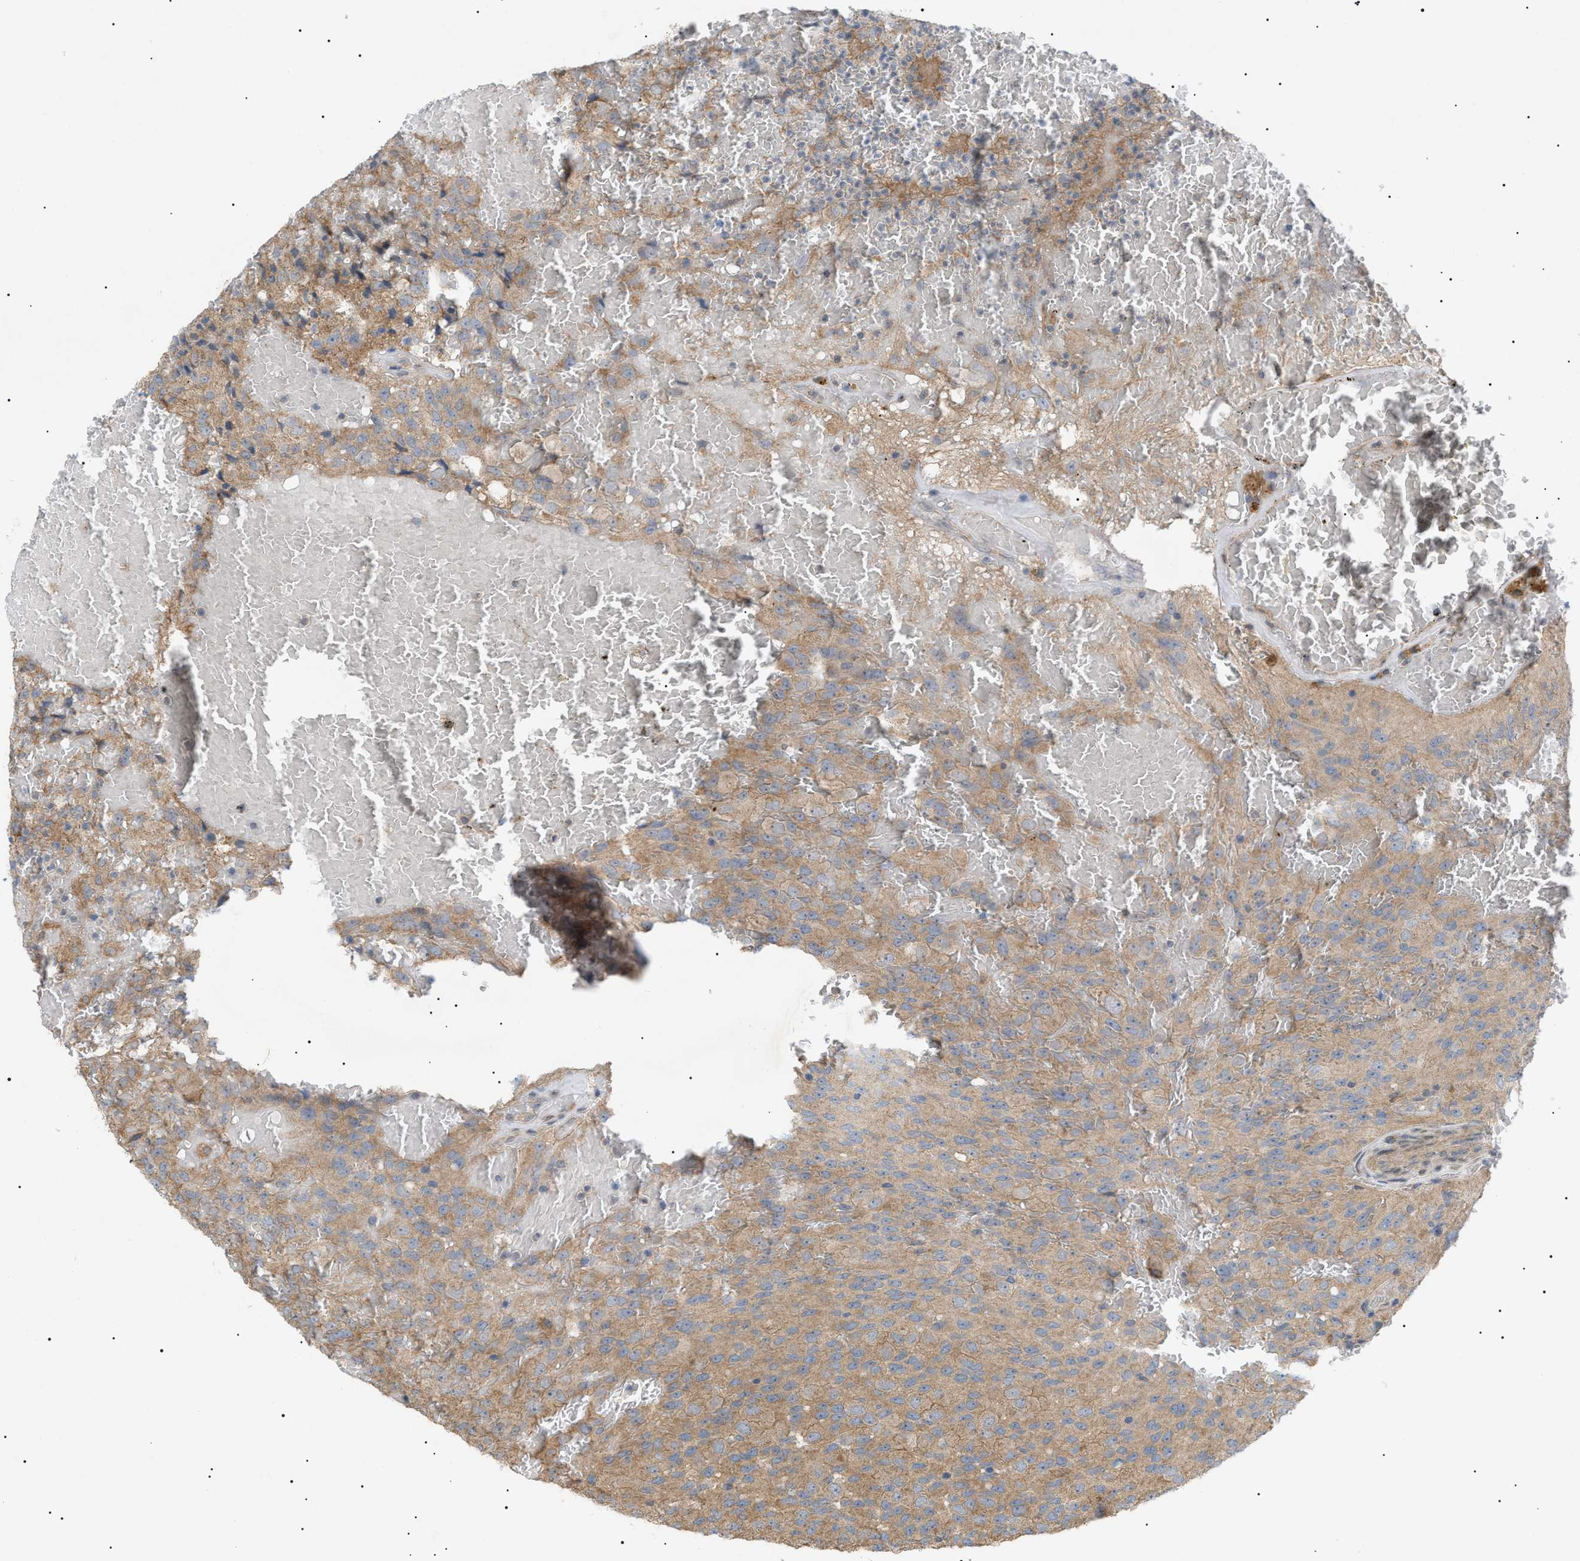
{"staining": {"intensity": "moderate", "quantity": ">75%", "location": "cytoplasmic/membranous"}, "tissue": "glioma", "cell_type": "Tumor cells", "image_type": "cancer", "snomed": [{"axis": "morphology", "description": "Glioma, malignant, High grade"}, {"axis": "topography", "description": "Brain"}], "caption": "The micrograph shows a brown stain indicating the presence of a protein in the cytoplasmic/membranous of tumor cells in malignant high-grade glioma.", "gene": "IRS2", "patient": {"sex": "male", "age": 32}}